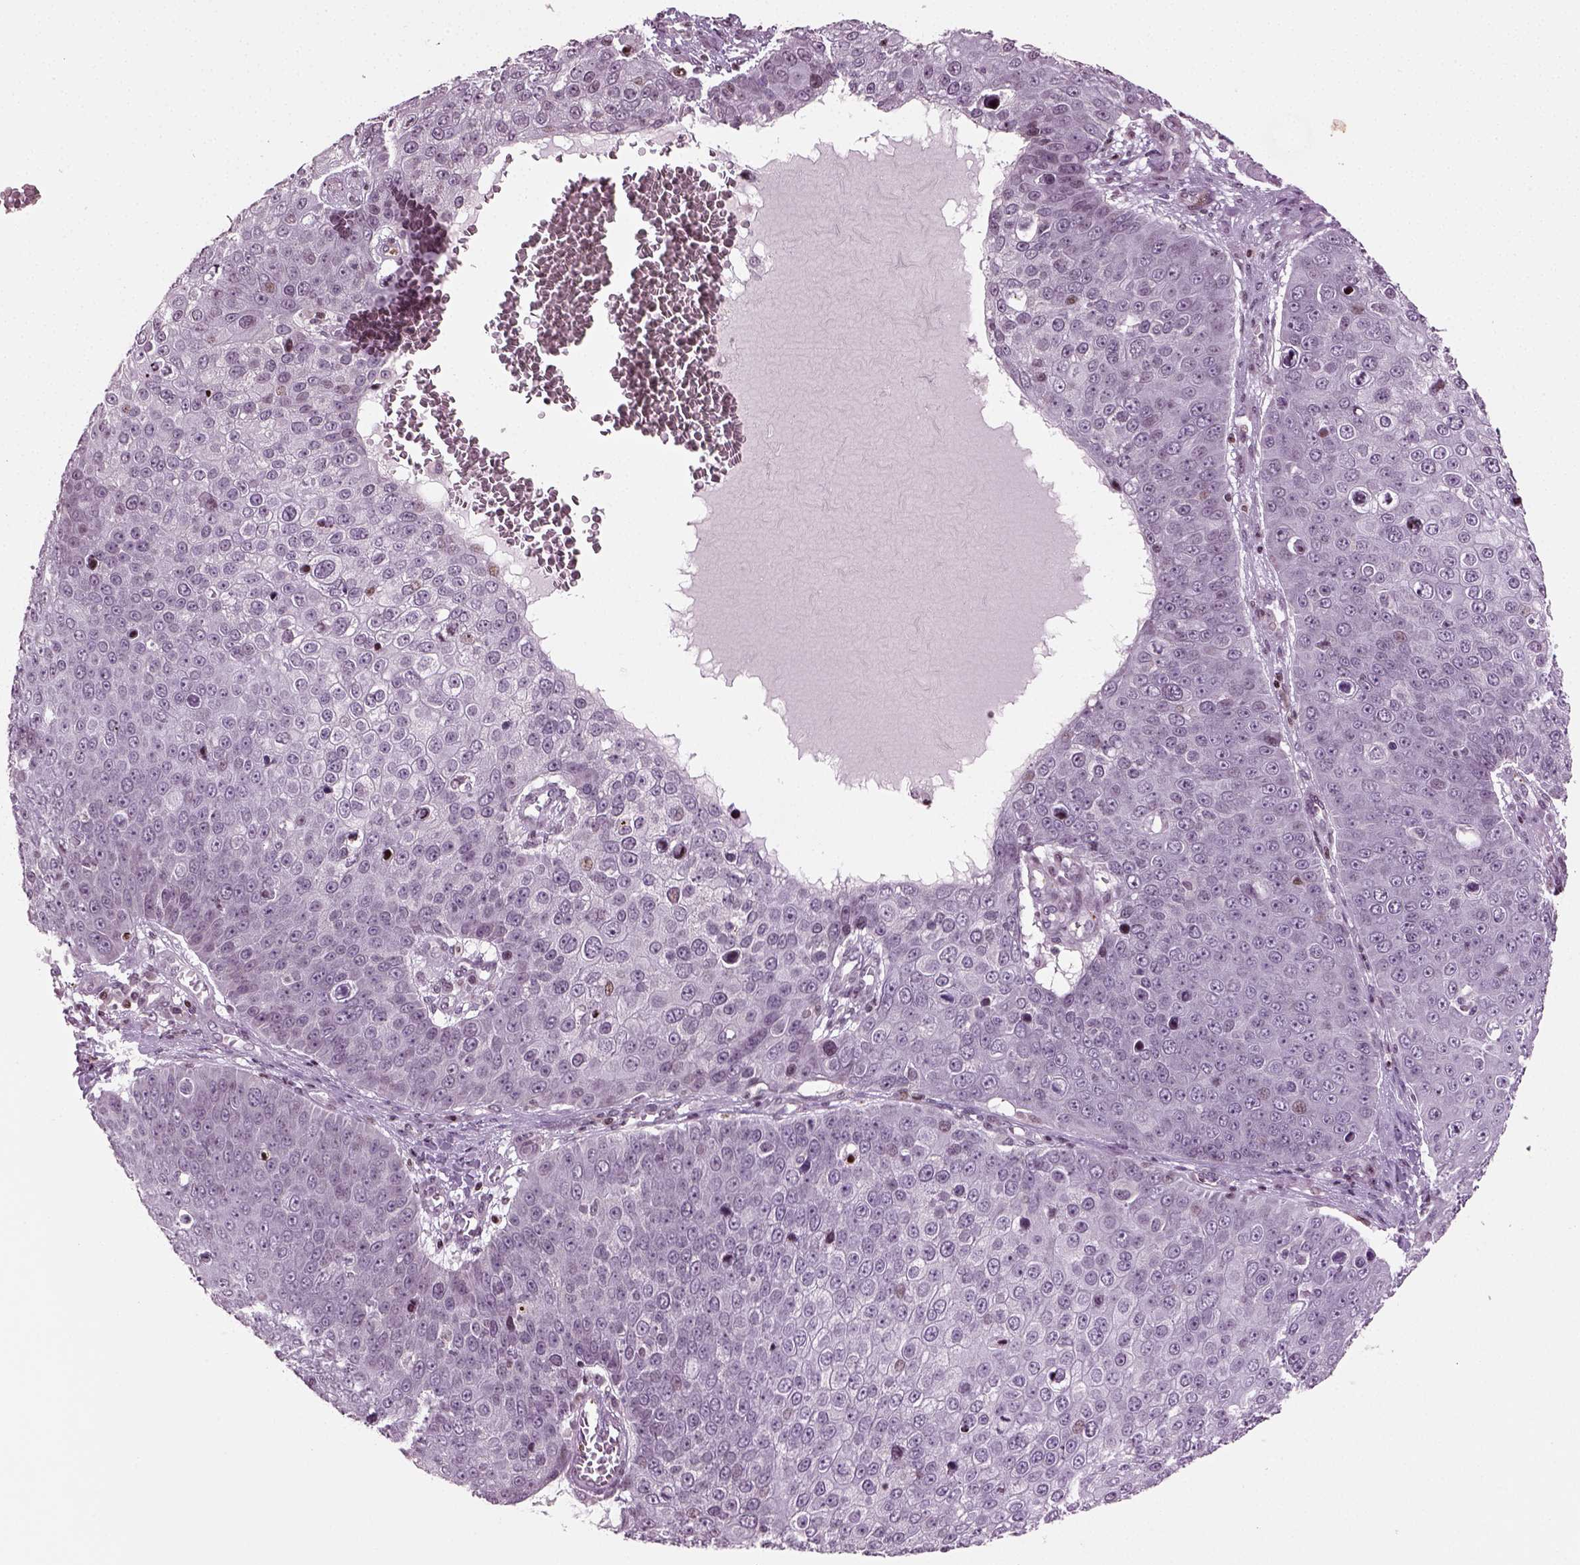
{"staining": {"intensity": "negative", "quantity": "none", "location": "none"}, "tissue": "skin cancer", "cell_type": "Tumor cells", "image_type": "cancer", "snomed": [{"axis": "morphology", "description": "Squamous cell carcinoma, NOS"}, {"axis": "topography", "description": "Skin"}], "caption": "This histopathology image is of skin cancer stained with IHC to label a protein in brown with the nuclei are counter-stained blue. There is no expression in tumor cells. The staining was performed using DAB (3,3'-diaminobenzidine) to visualize the protein expression in brown, while the nuclei were stained in blue with hematoxylin (Magnification: 20x).", "gene": "HEYL", "patient": {"sex": "male", "age": 71}}